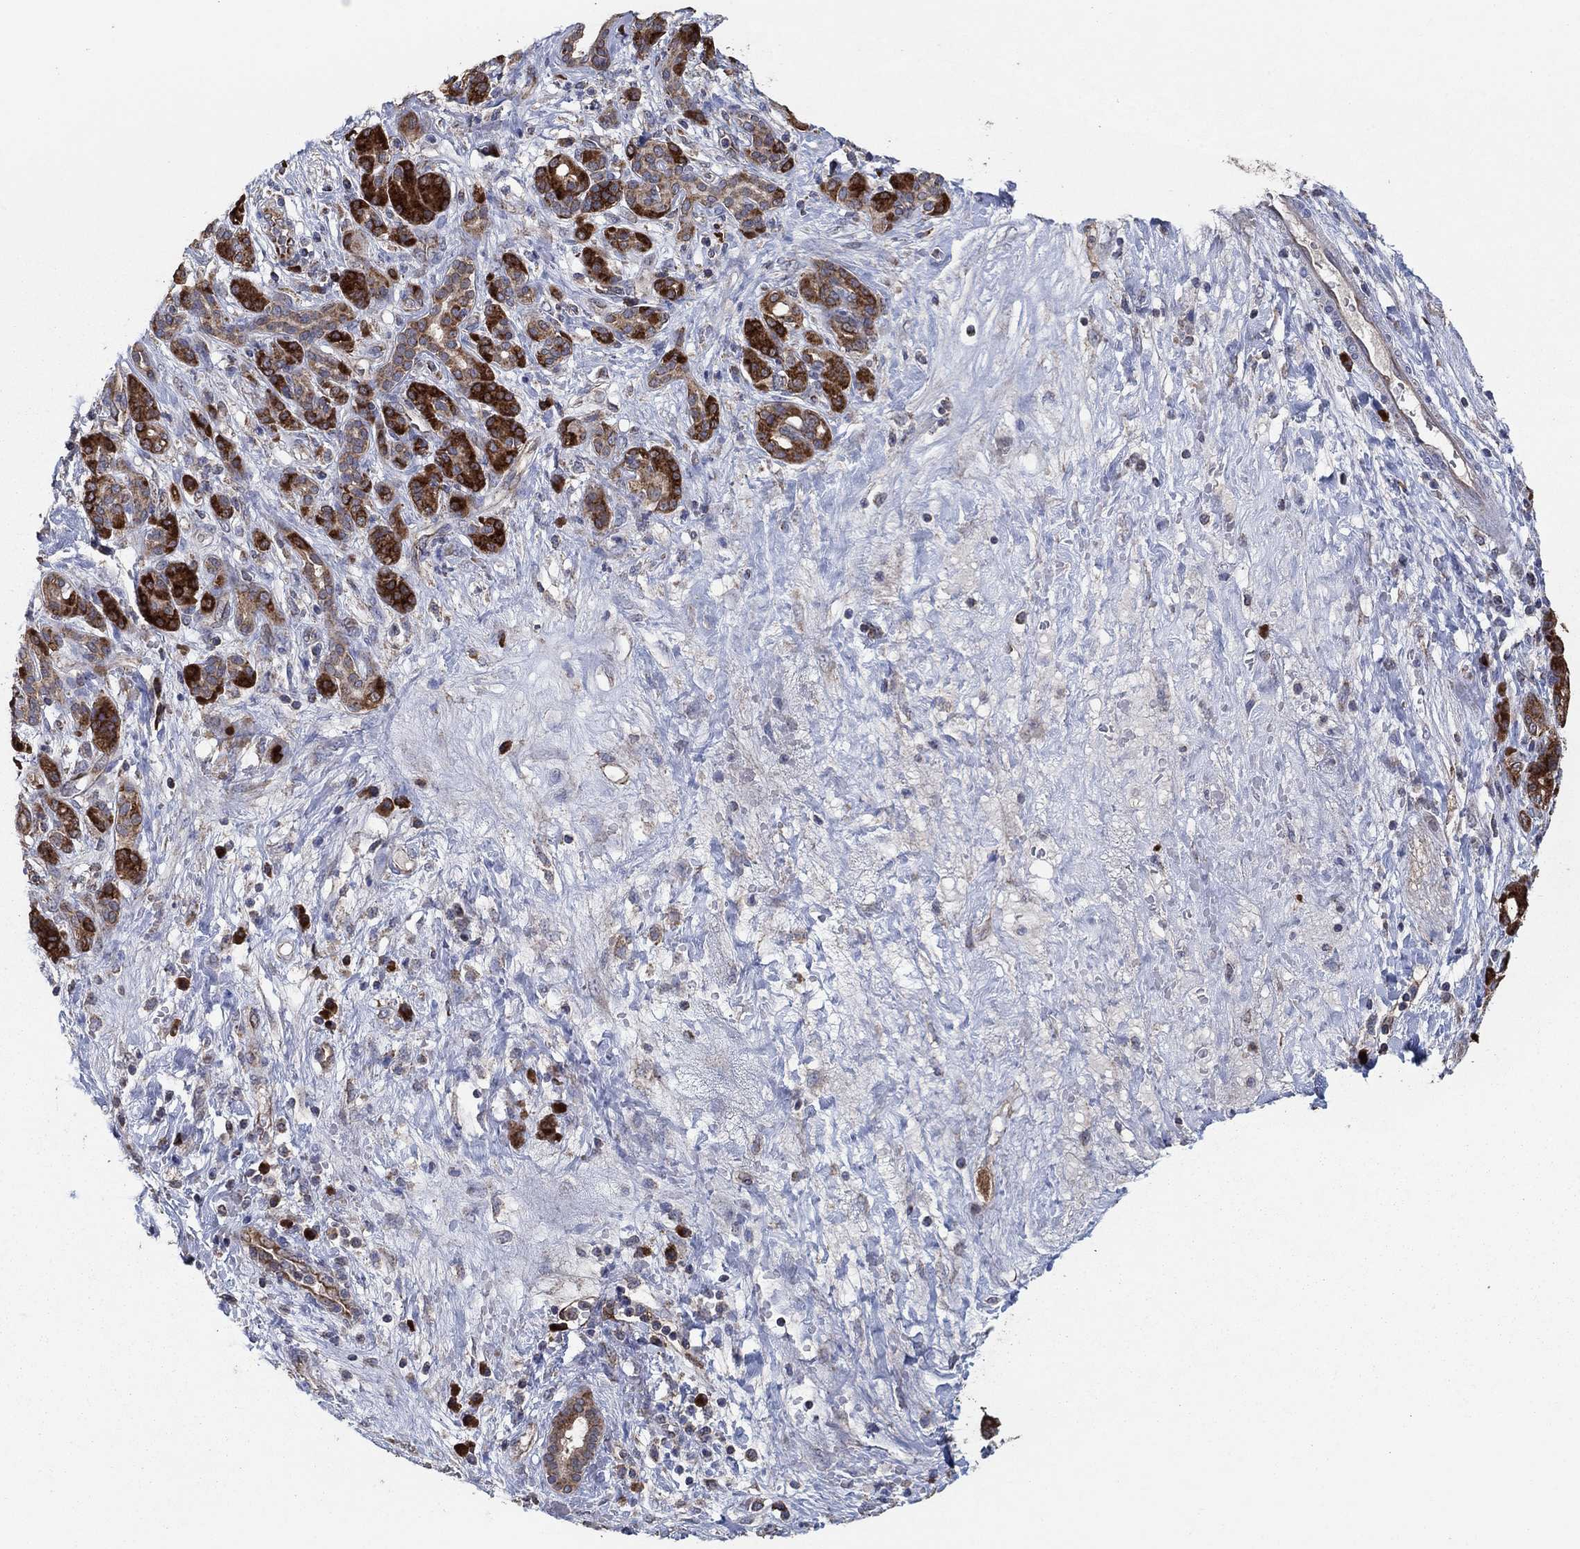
{"staining": {"intensity": "strong", "quantity": "25%-75%", "location": "cytoplasmic/membranous"}, "tissue": "pancreatic cancer", "cell_type": "Tumor cells", "image_type": "cancer", "snomed": [{"axis": "morphology", "description": "Adenocarcinoma, NOS"}, {"axis": "topography", "description": "Pancreas"}], "caption": "Strong cytoplasmic/membranous protein staining is seen in about 25%-75% of tumor cells in pancreatic cancer (adenocarcinoma).", "gene": "HID1", "patient": {"sex": "male", "age": 44}}